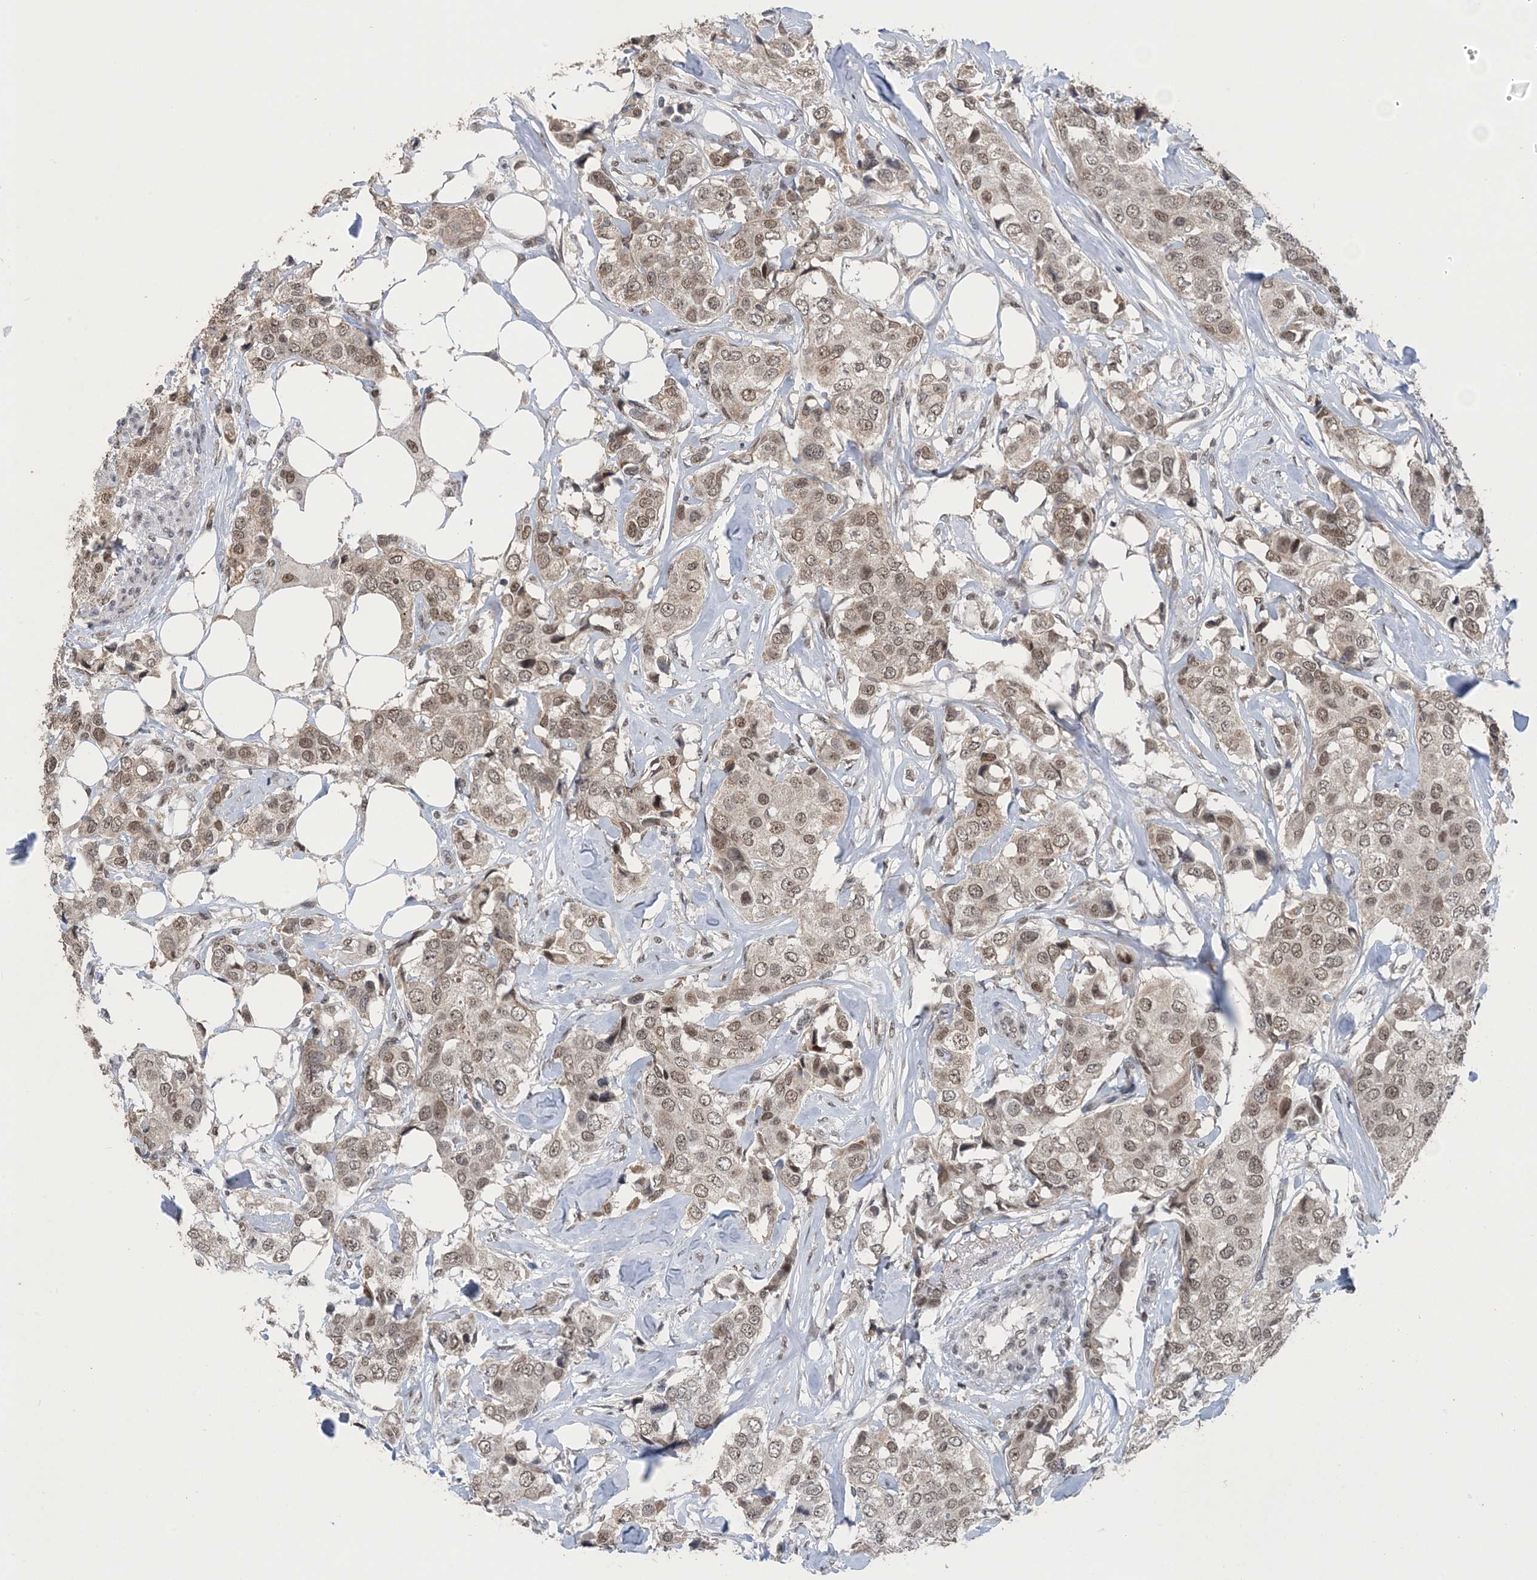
{"staining": {"intensity": "weak", "quantity": ">75%", "location": "nuclear"}, "tissue": "breast cancer", "cell_type": "Tumor cells", "image_type": "cancer", "snomed": [{"axis": "morphology", "description": "Duct carcinoma"}, {"axis": "topography", "description": "Breast"}], "caption": "Immunohistochemical staining of breast cancer (infiltrating ductal carcinoma) reveals weak nuclear protein positivity in about >75% of tumor cells. (IHC, brightfield microscopy, high magnification).", "gene": "MBD2", "patient": {"sex": "female", "age": 80}}